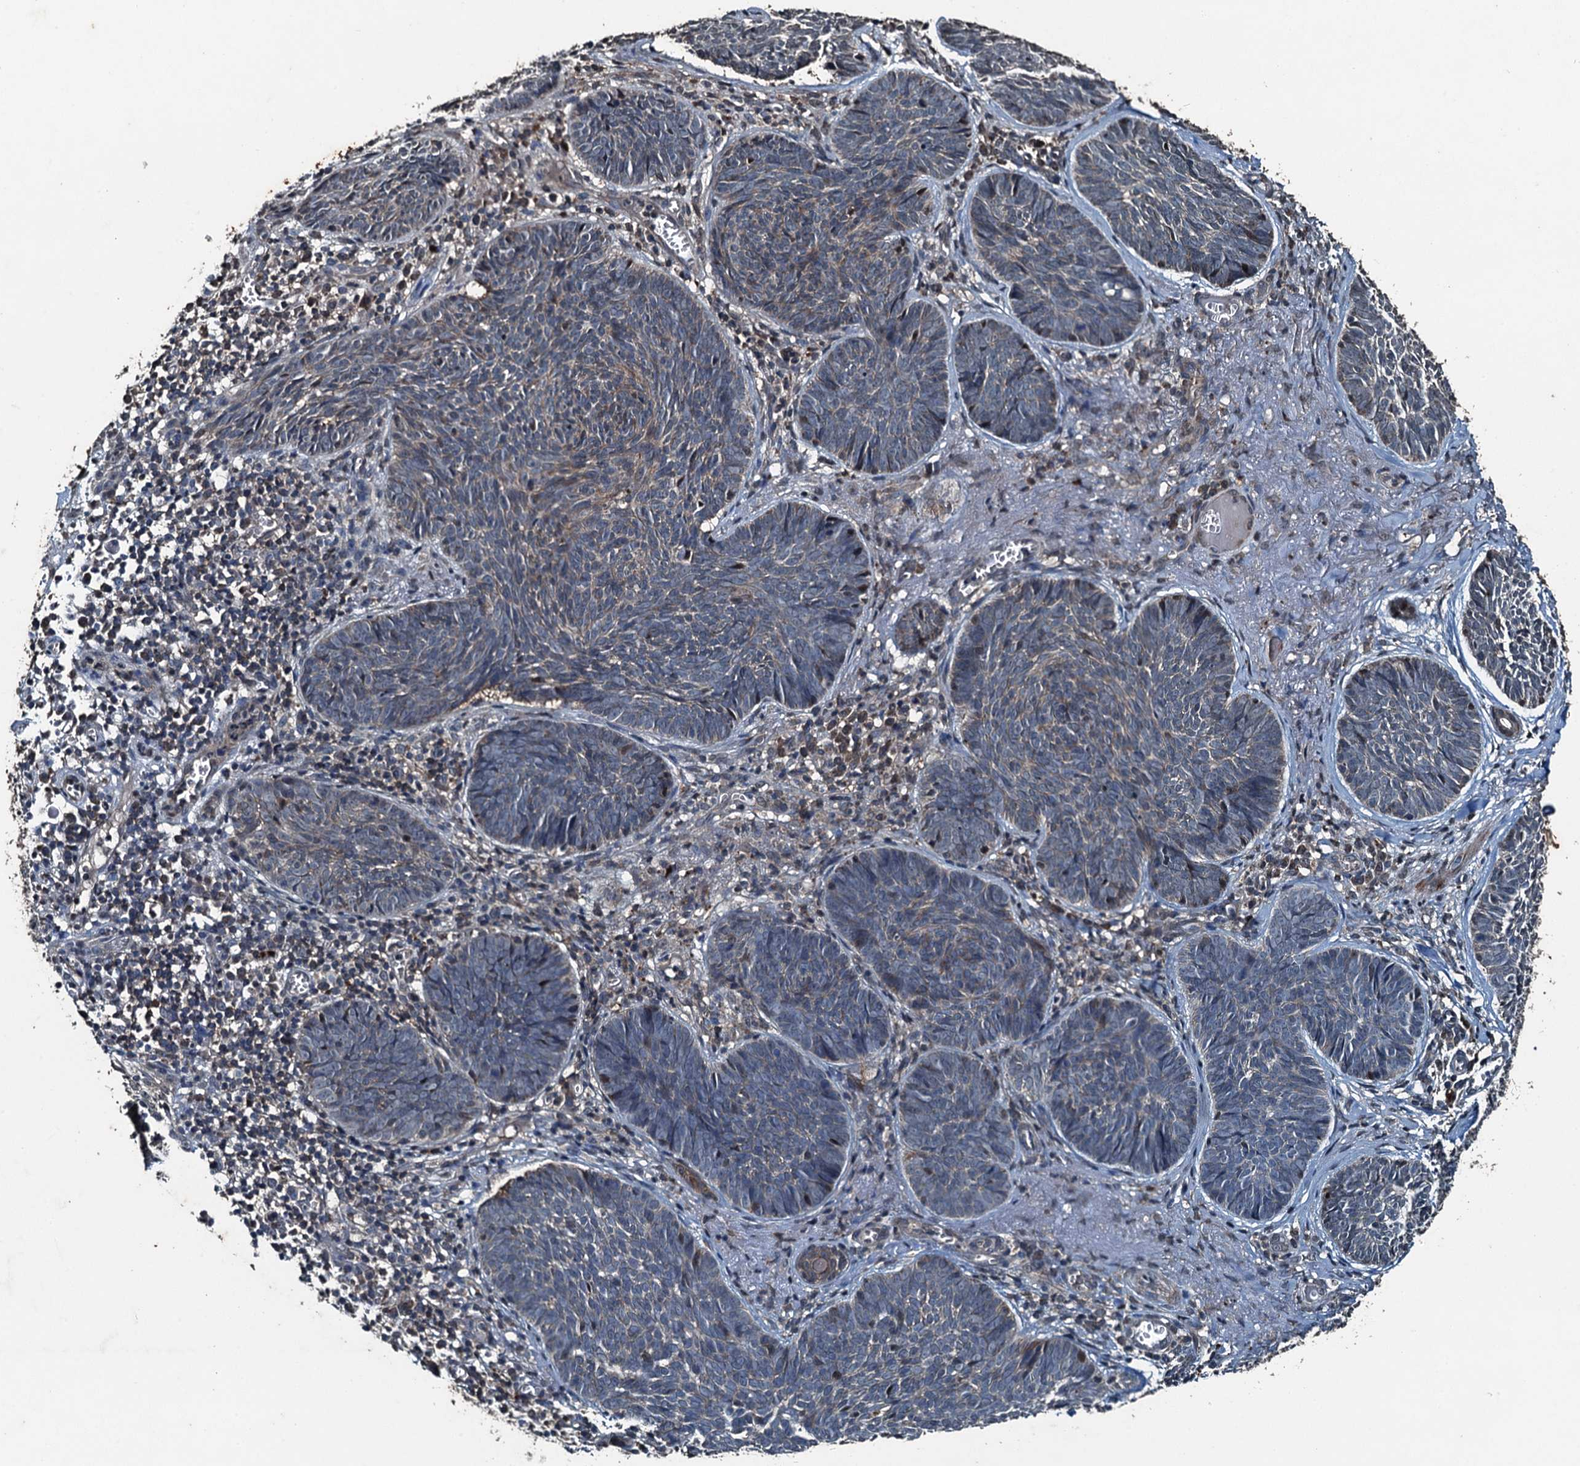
{"staining": {"intensity": "negative", "quantity": "none", "location": "none"}, "tissue": "skin cancer", "cell_type": "Tumor cells", "image_type": "cancer", "snomed": [{"axis": "morphology", "description": "Basal cell carcinoma"}, {"axis": "topography", "description": "Skin"}], "caption": "IHC micrograph of neoplastic tissue: human skin cancer stained with DAB reveals no significant protein expression in tumor cells. The staining was performed using DAB (3,3'-diaminobenzidine) to visualize the protein expression in brown, while the nuclei were stained in blue with hematoxylin (Magnification: 20x).", "gene": "TCTN1", "patient": {"sex": "female", "age": 74}}